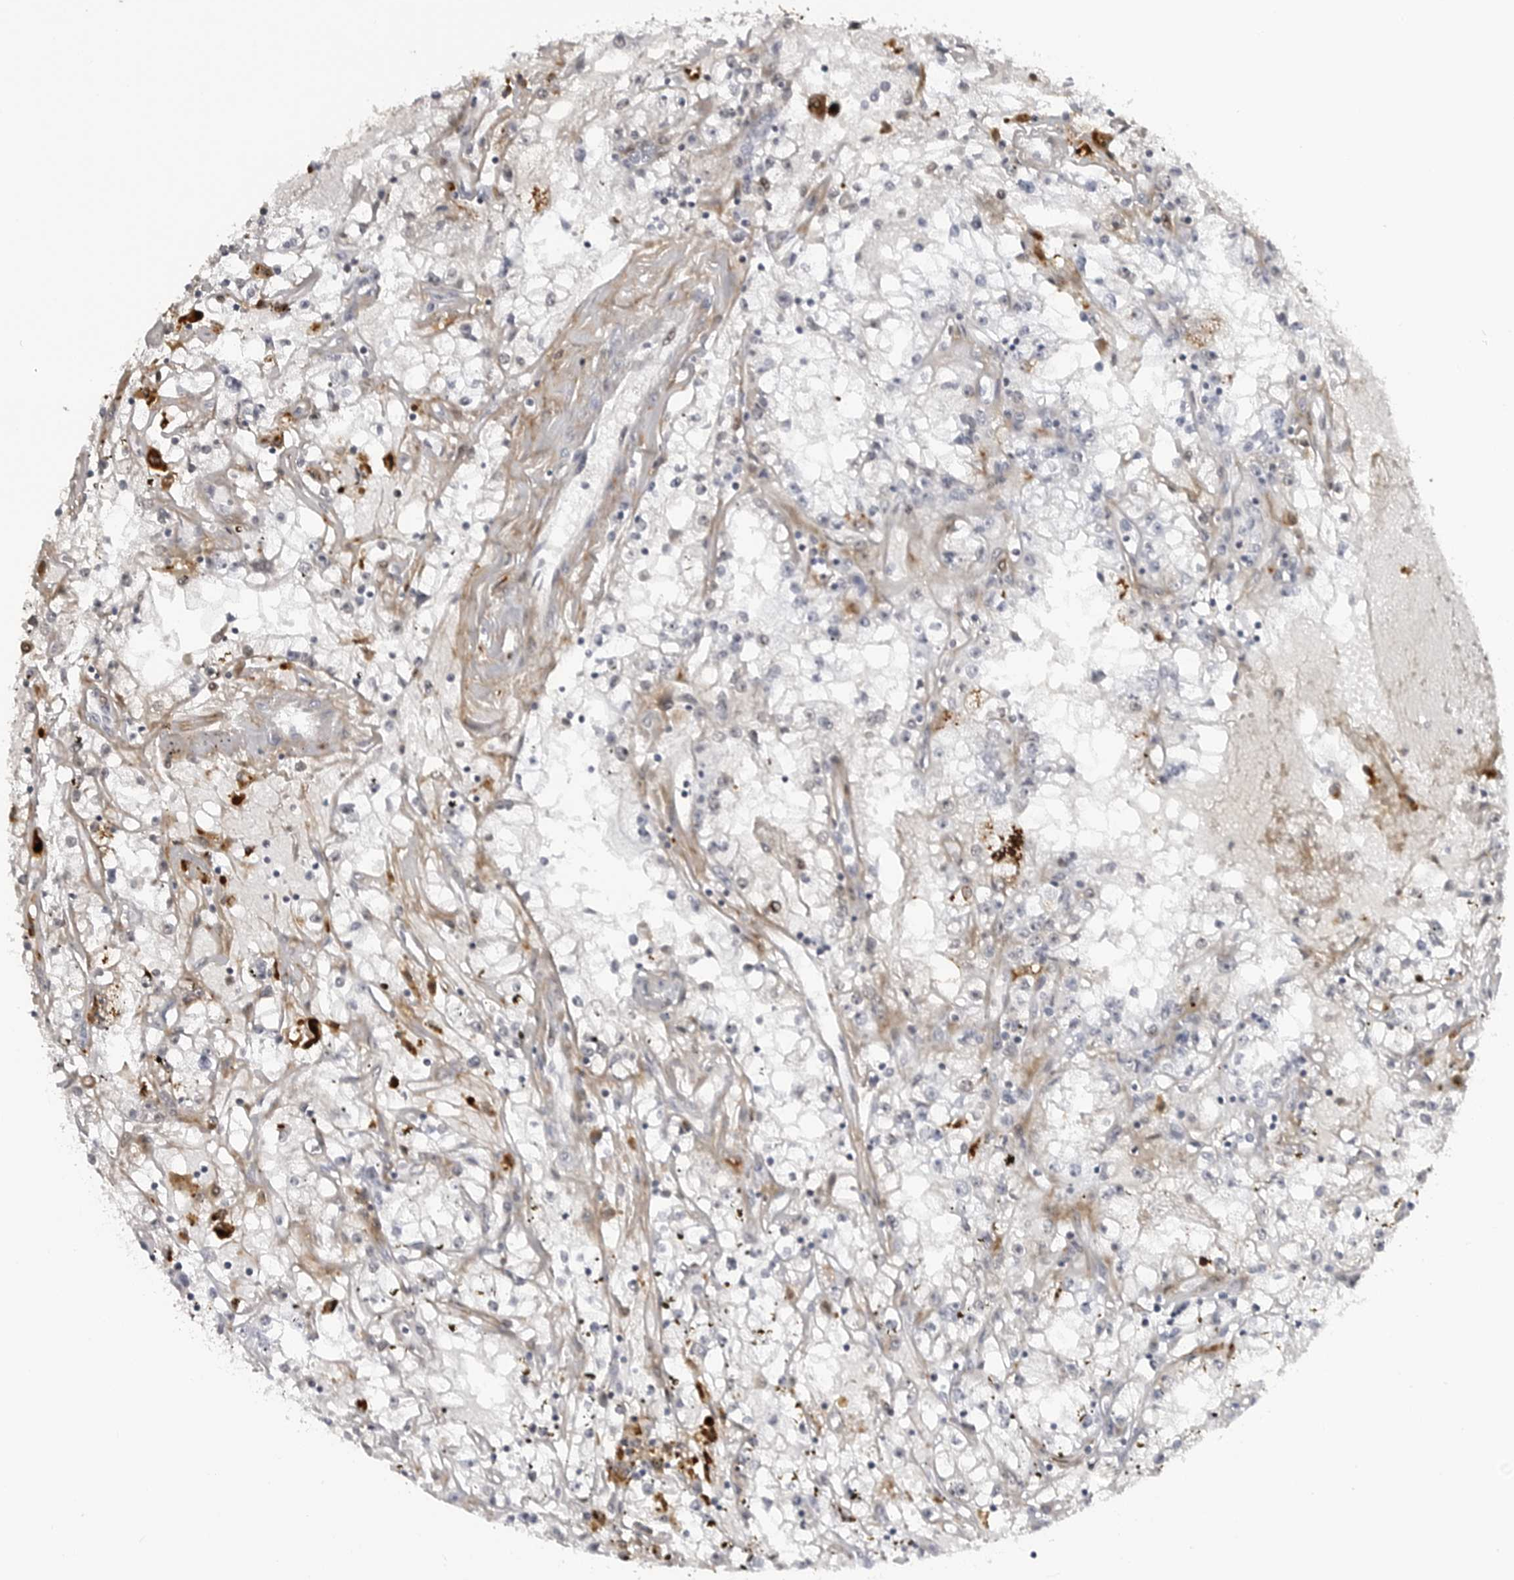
{"staining": {"intensity": "negative", "quantity": "none", "location": "none"}, "tissue": "renal cancer", "cell_type": "Tumor cells", "image_type": "cancer", "snomed": [{"axis": "morphology", "description": "Adenocarcinoma, NOS"}, {"axis": "topography", "description": "Kidney"}], "caption": "IHC image of human renal adenocarcinoma stained for a protein (brown), which shows no positivity in tumor cells. (DAB (3,3'-diaminobenzidine) immunohistochemistry (IHC) with hematoxylin counter stain).", "gene": "CXCR5", "patient": {"sex": "male", "age": 56}}